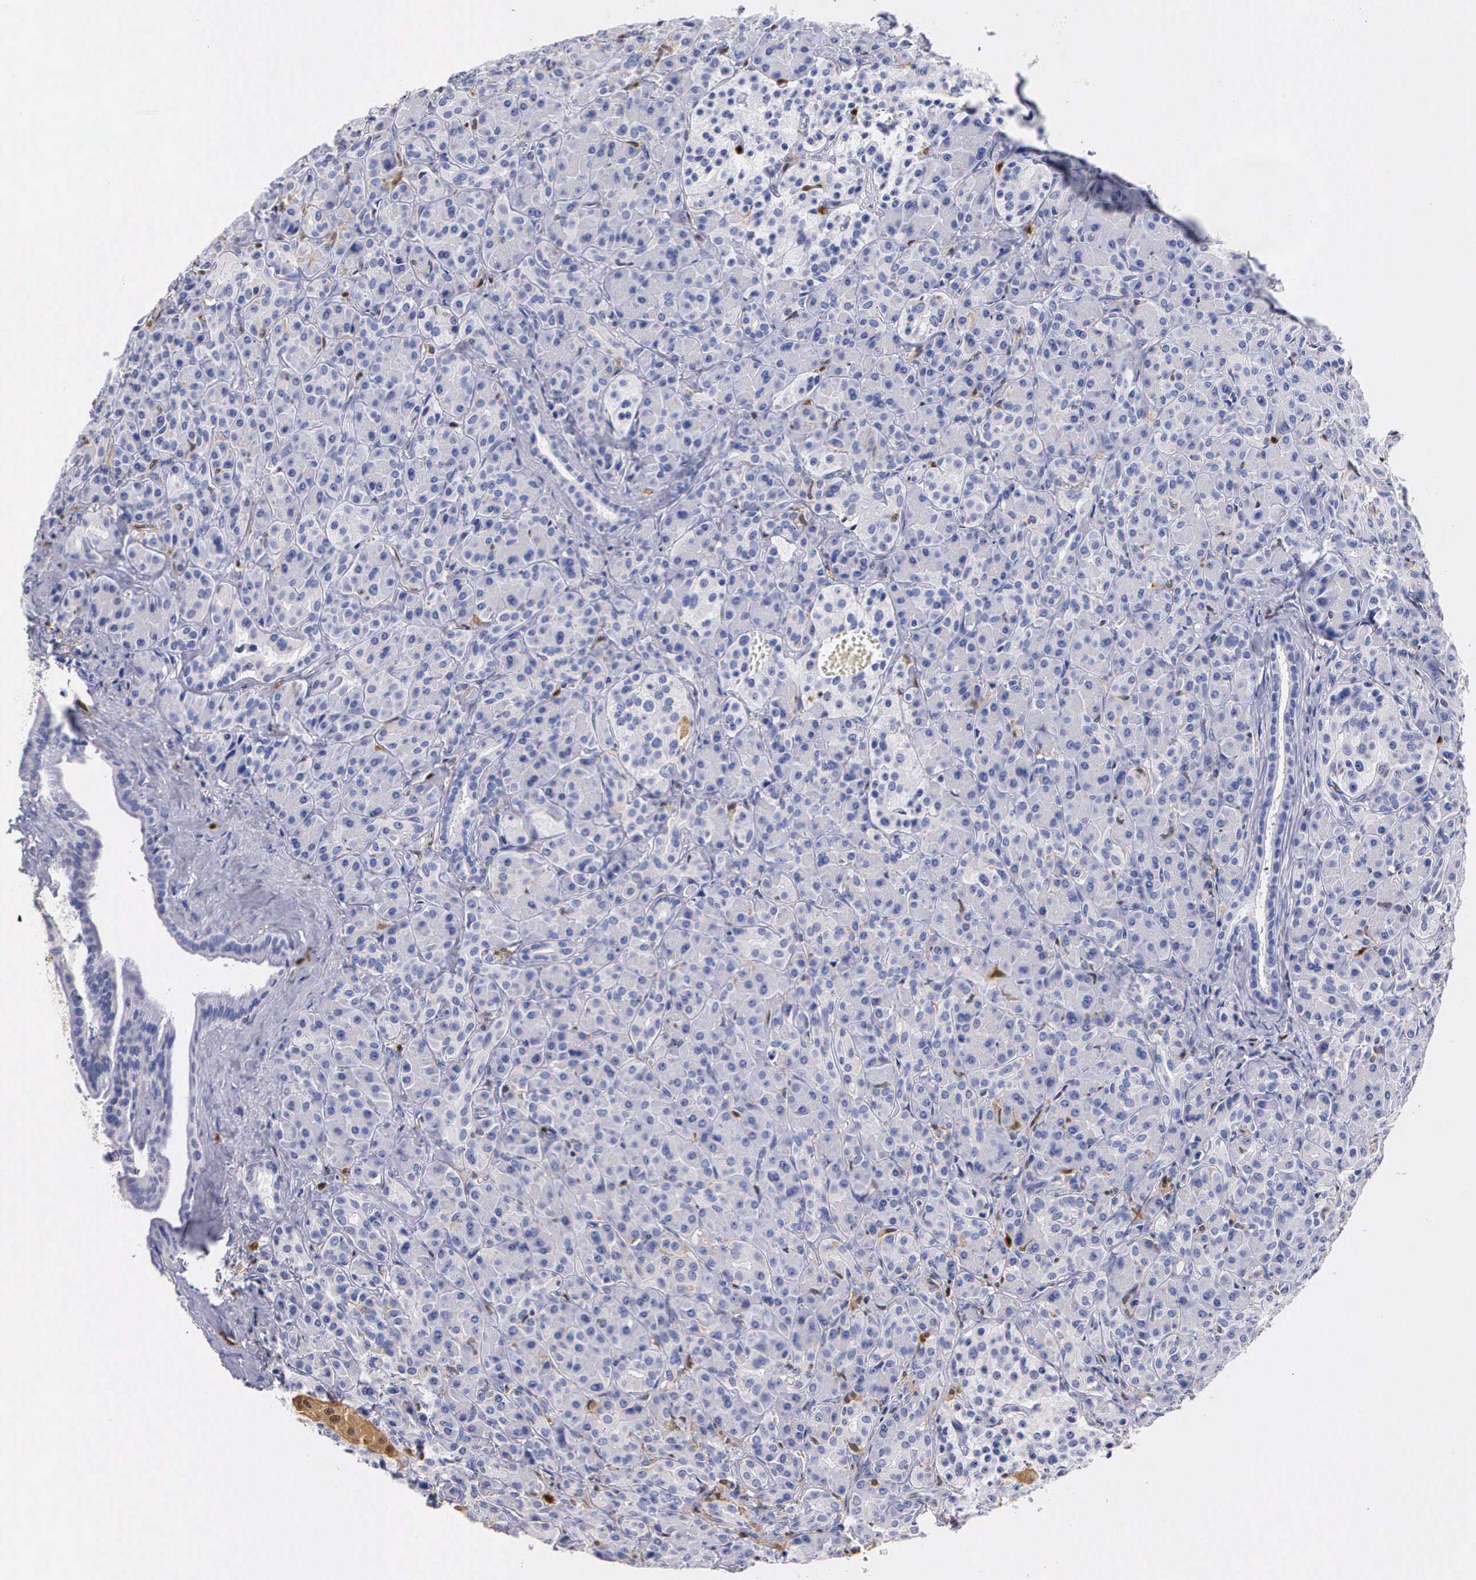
{"staining": {"intensity": "negative", "quantity": "none", "location": "none"}, "tissue": "pancreas", "cell_type": "Exocrine glandular cells", "image_type": "normal", "snomed": [{"axis": "morphology", "description": "Normal tissue, NOS"}, {"axis": "topography", "description": "Lymph node"}, {"axis": "topography", "description": "Pancreas"}], "caption": "This photomicrograph is of normal pancreas stained with immunohistochemistry to label a protein in brown with the nuclei are counter-stained blue. There is no staining in exocrine glandular cells. (Brightfield microscopy of DAB immunohistochemistry (IHC) at high magnification).", "gene": "RENBP", "patient": {"sex": "male", "age": 59}}